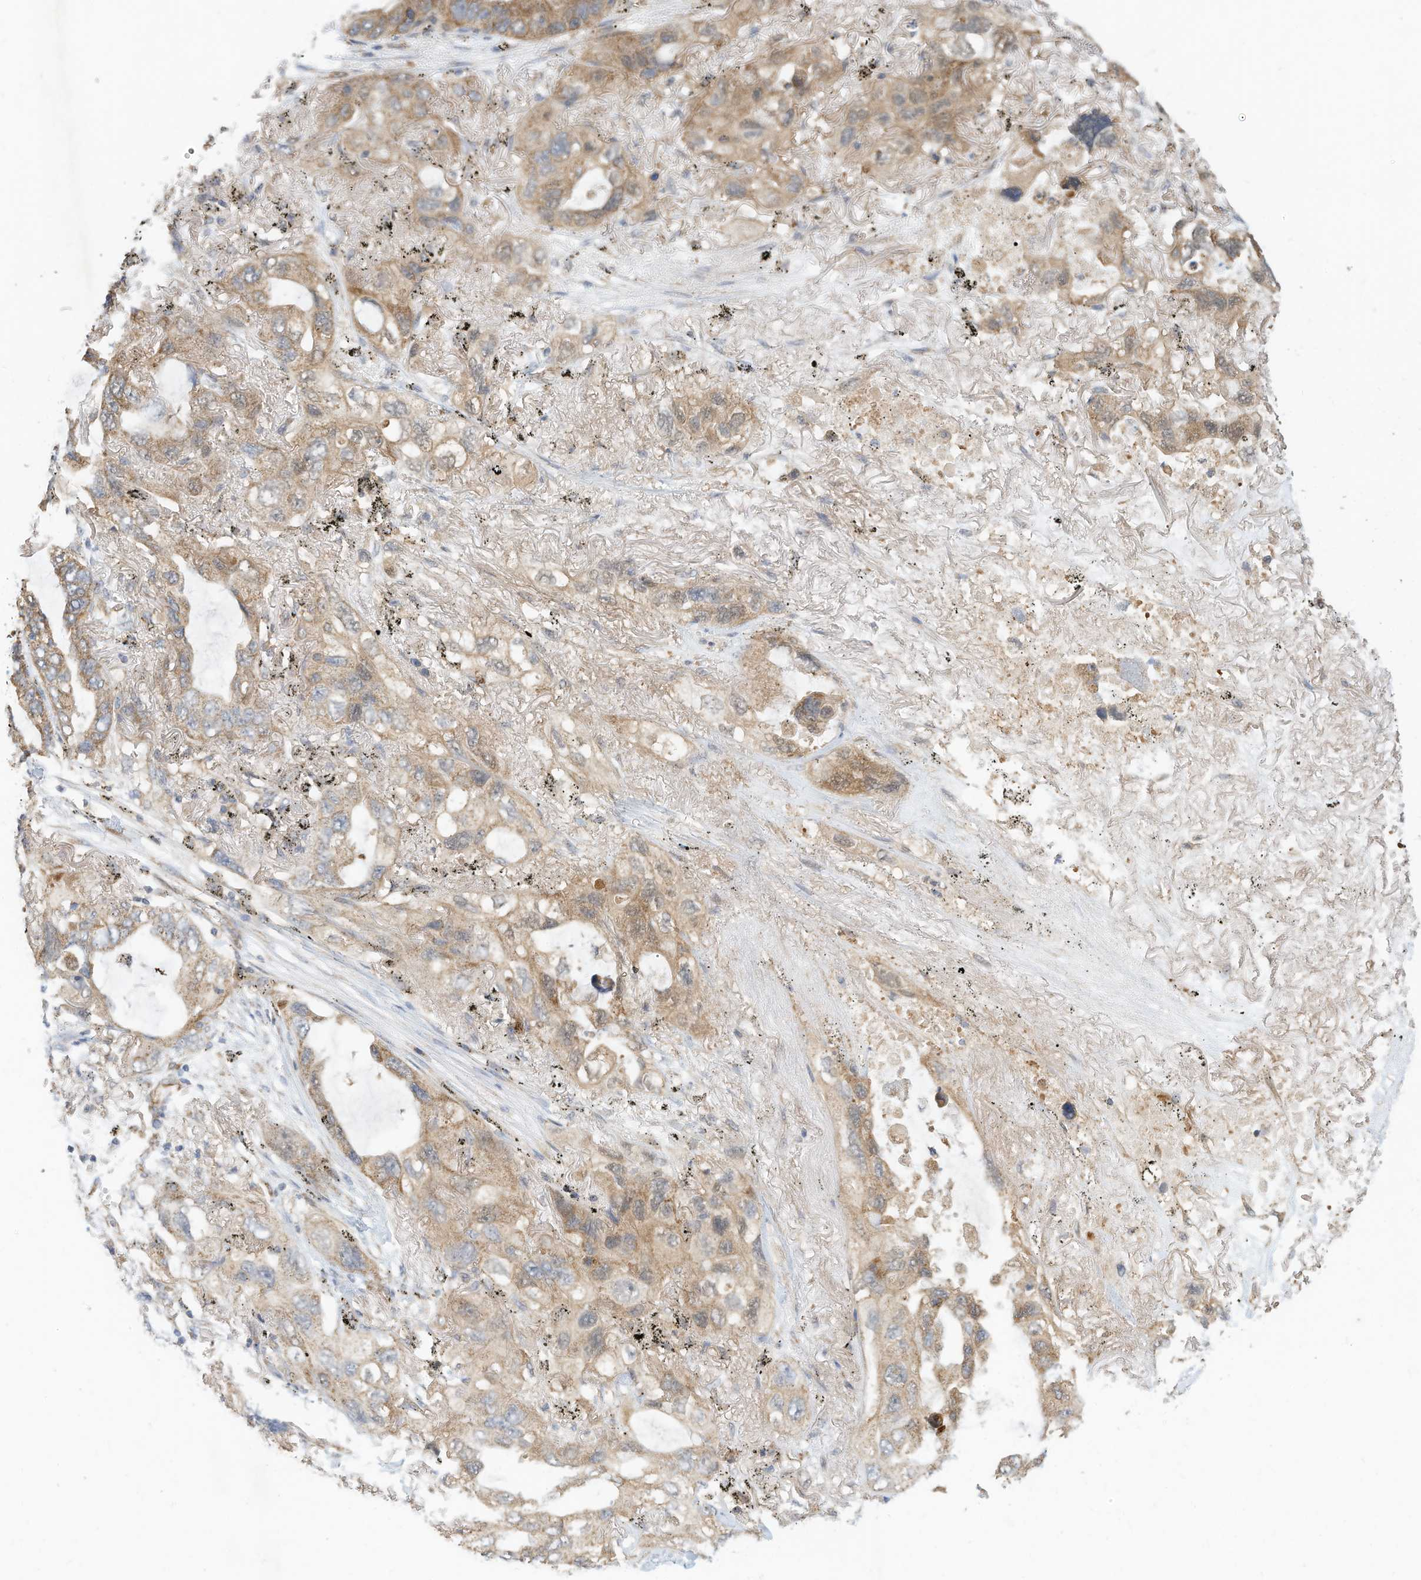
{"staining": {"intensity": "moderate", "quantity": "25%-75%", "location": "cytoplasmic/membranous"}, "tissue": "lung cancer", "cell_type": "Tumor cells", "image_type": "cancer", "snomed": [{"axis": "morphology", "description": "Squamous cell carcinoma, NOS"}, {"axis": "topography", "description": "Lung"}], "caption": "Tumor cells reveal moderate cytoplasmic/membranous expression in about 25%-75% of cells in lung cancer (squamous cell carcinoma).", "gene": "METTL6", "patient": {"sex": "female", "age": 73}}